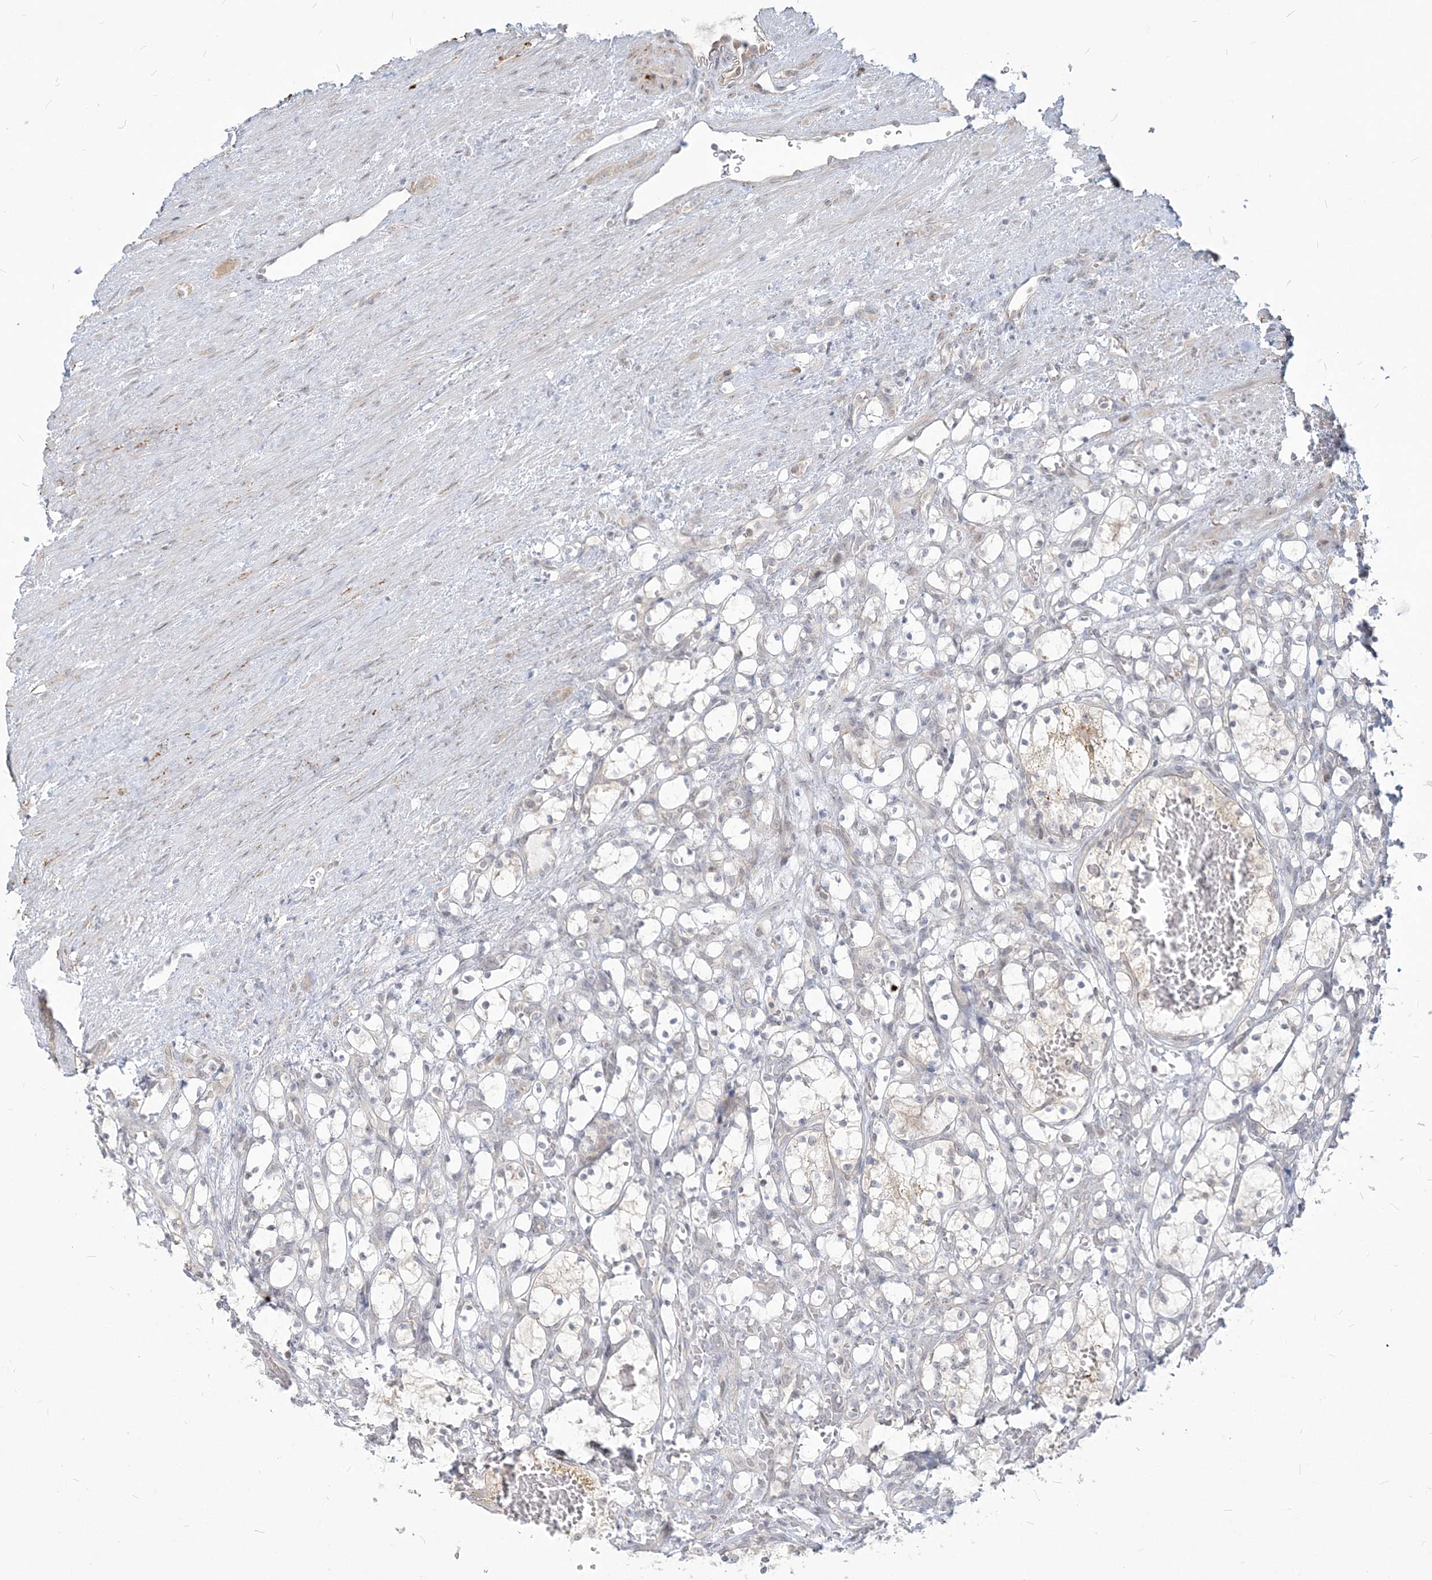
{"staining": {"intensity": "negative", "quantity": "none", "location": "none"}, "tissue": "renal cancer", "cell_type": "Tumor cells", "image_type": "cancer", "snomed": [{"axis": "morphology", "description": "Adenocarcinoma, NOS"}, {"axis": "topography", "description": "Kidney"}], "caption": "IHC of human adenocarcinoma (renal) displays no expression in tumor cells.", "gene": "SDAD1", "patient": {"sex": "female", "age": 69}}